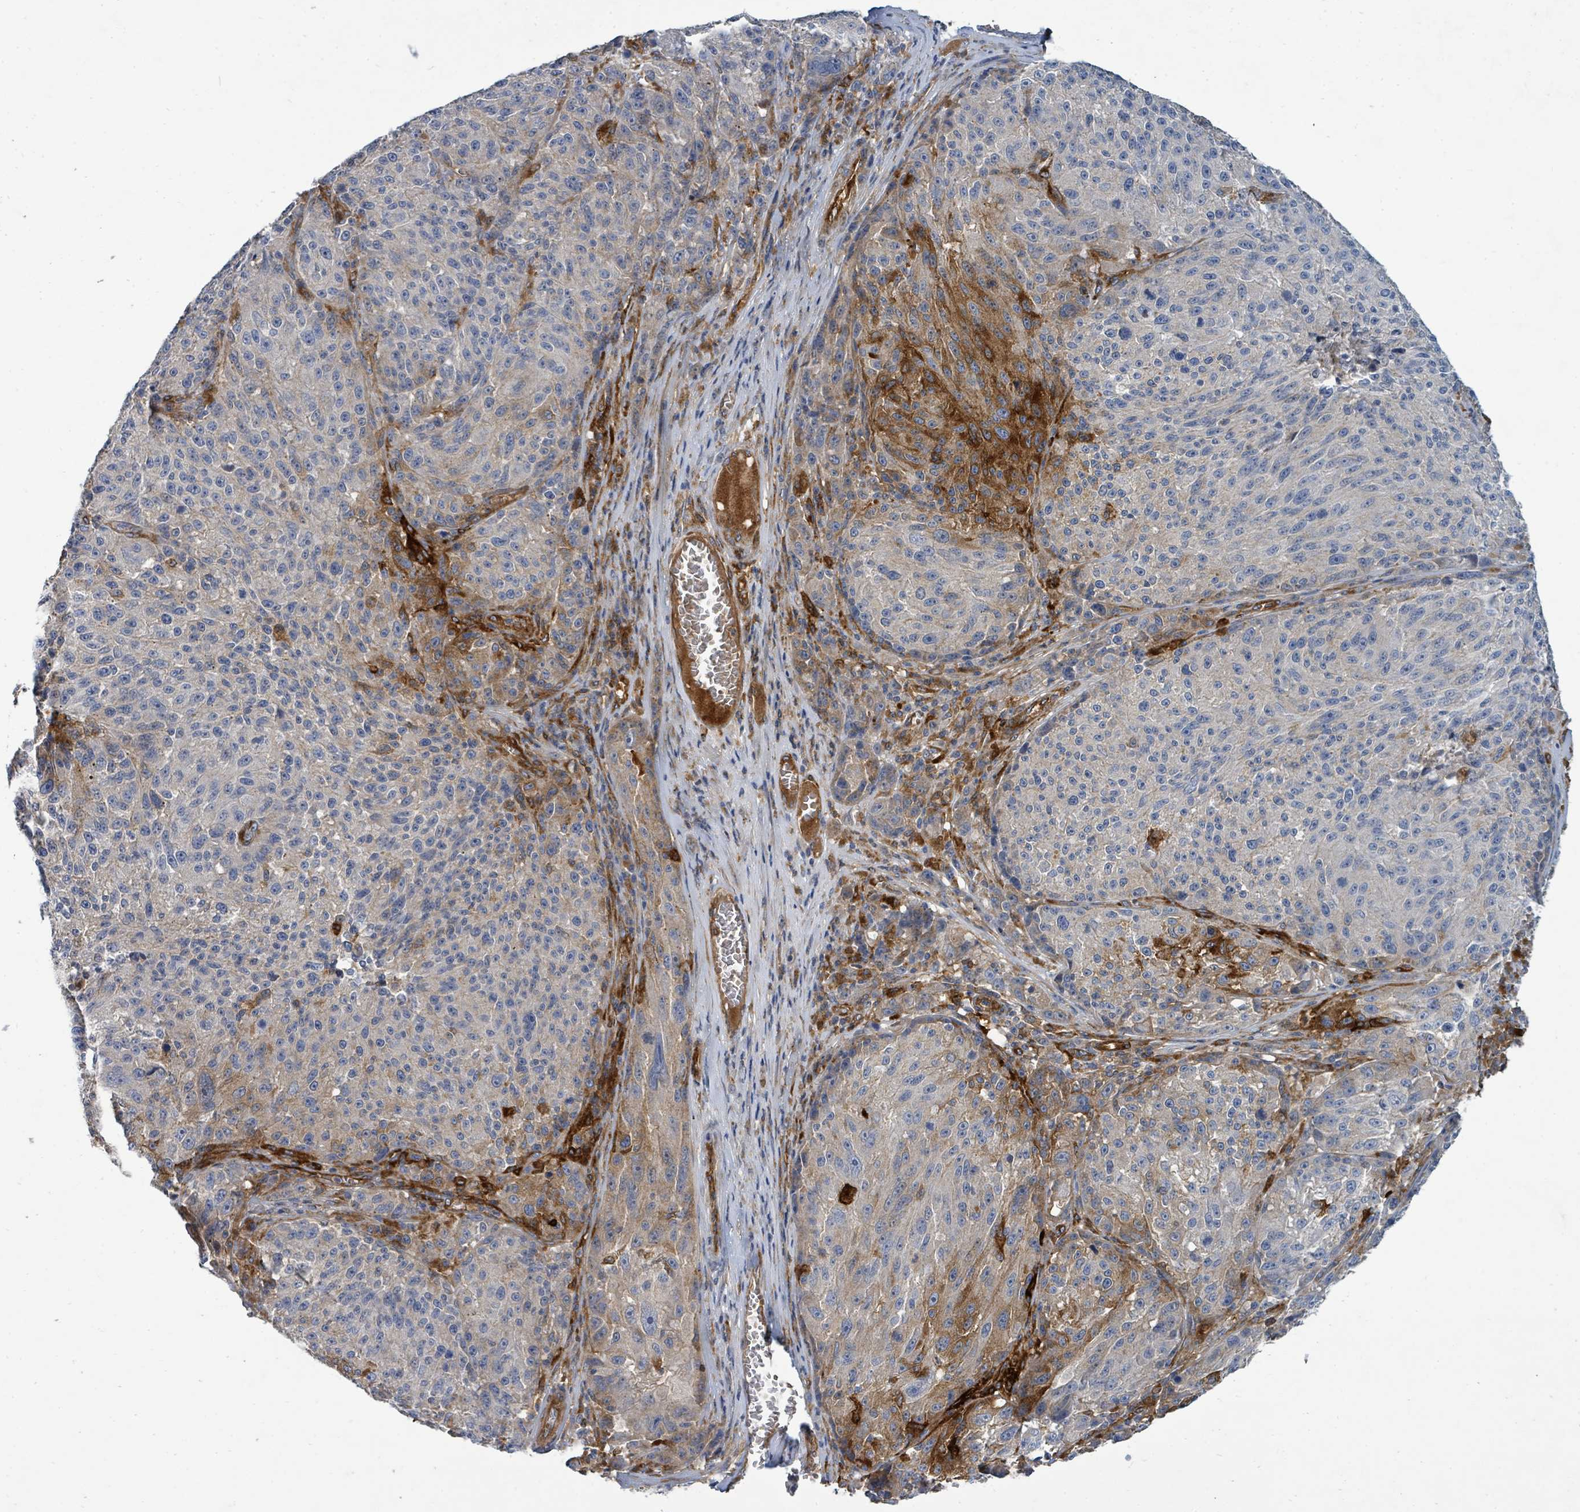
{"staining": {"intensity": "moderate", "quantity": "<25%", "location": "cytoplasmic/membranous"}, "tissue": "melanoma", "cell_type": "Tumor cells", "image_type": "cancer", "snomed": [{"axis": "morphology", "description": "Malignant melanoma, NOS"}, {"axis": "topography", "description": "Skin"}], "caption": "A high-resolution micrograph shows immunohistochemistry staining of malignant melanoma, which demonstrates moderate cytoplasmic/membranous staining in about <25% of tumor cells.", "gene": "IFIT1", "patient": {"sex": "male", "age": 53}}